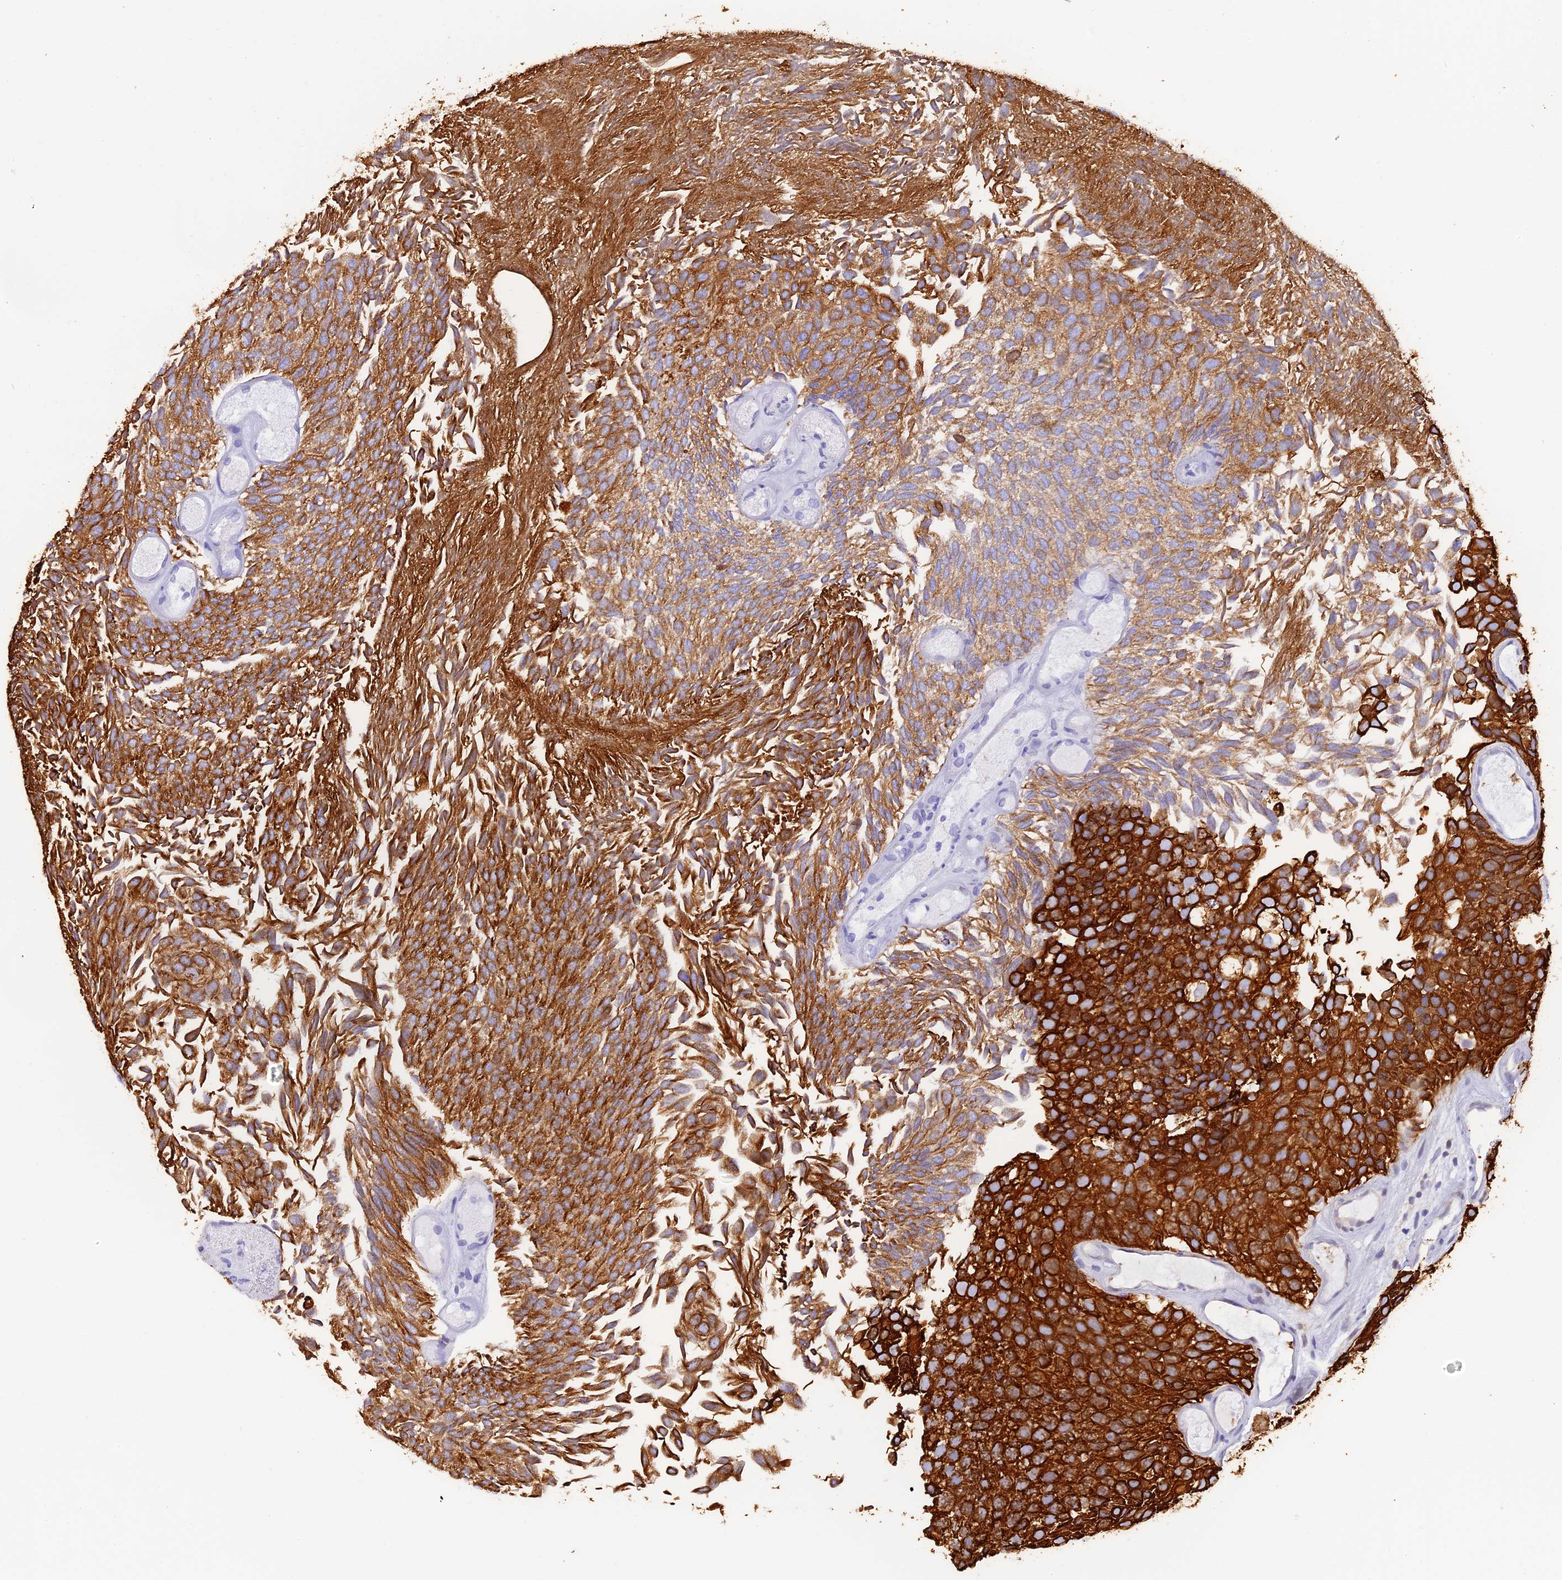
{"staining": {"intensity": "strong", "quantity": ">75%", "location": "cytoplasmic/membranous"}, "tissue": "urothelial cancer", "cell_type": "Tumor cells", "image_type": "cancer", "snomed": [{"axis": "morphology", "description": "Urothelial carcinoma, Low grade"}, {"axis": "topography", "description": "Urinary bladder"}], "caption": "Tumor cells show high levels of strong cytoplasmic/membranous staining in about >75% of cells in human urothelial carcinoma (low-grade). (Stains: DAB in brown, nuclei in blue, Microscopy: brightfield microscopy at high magnification).", "gene": "PKIA", "patient": {"sex": "male", "age": 89}}